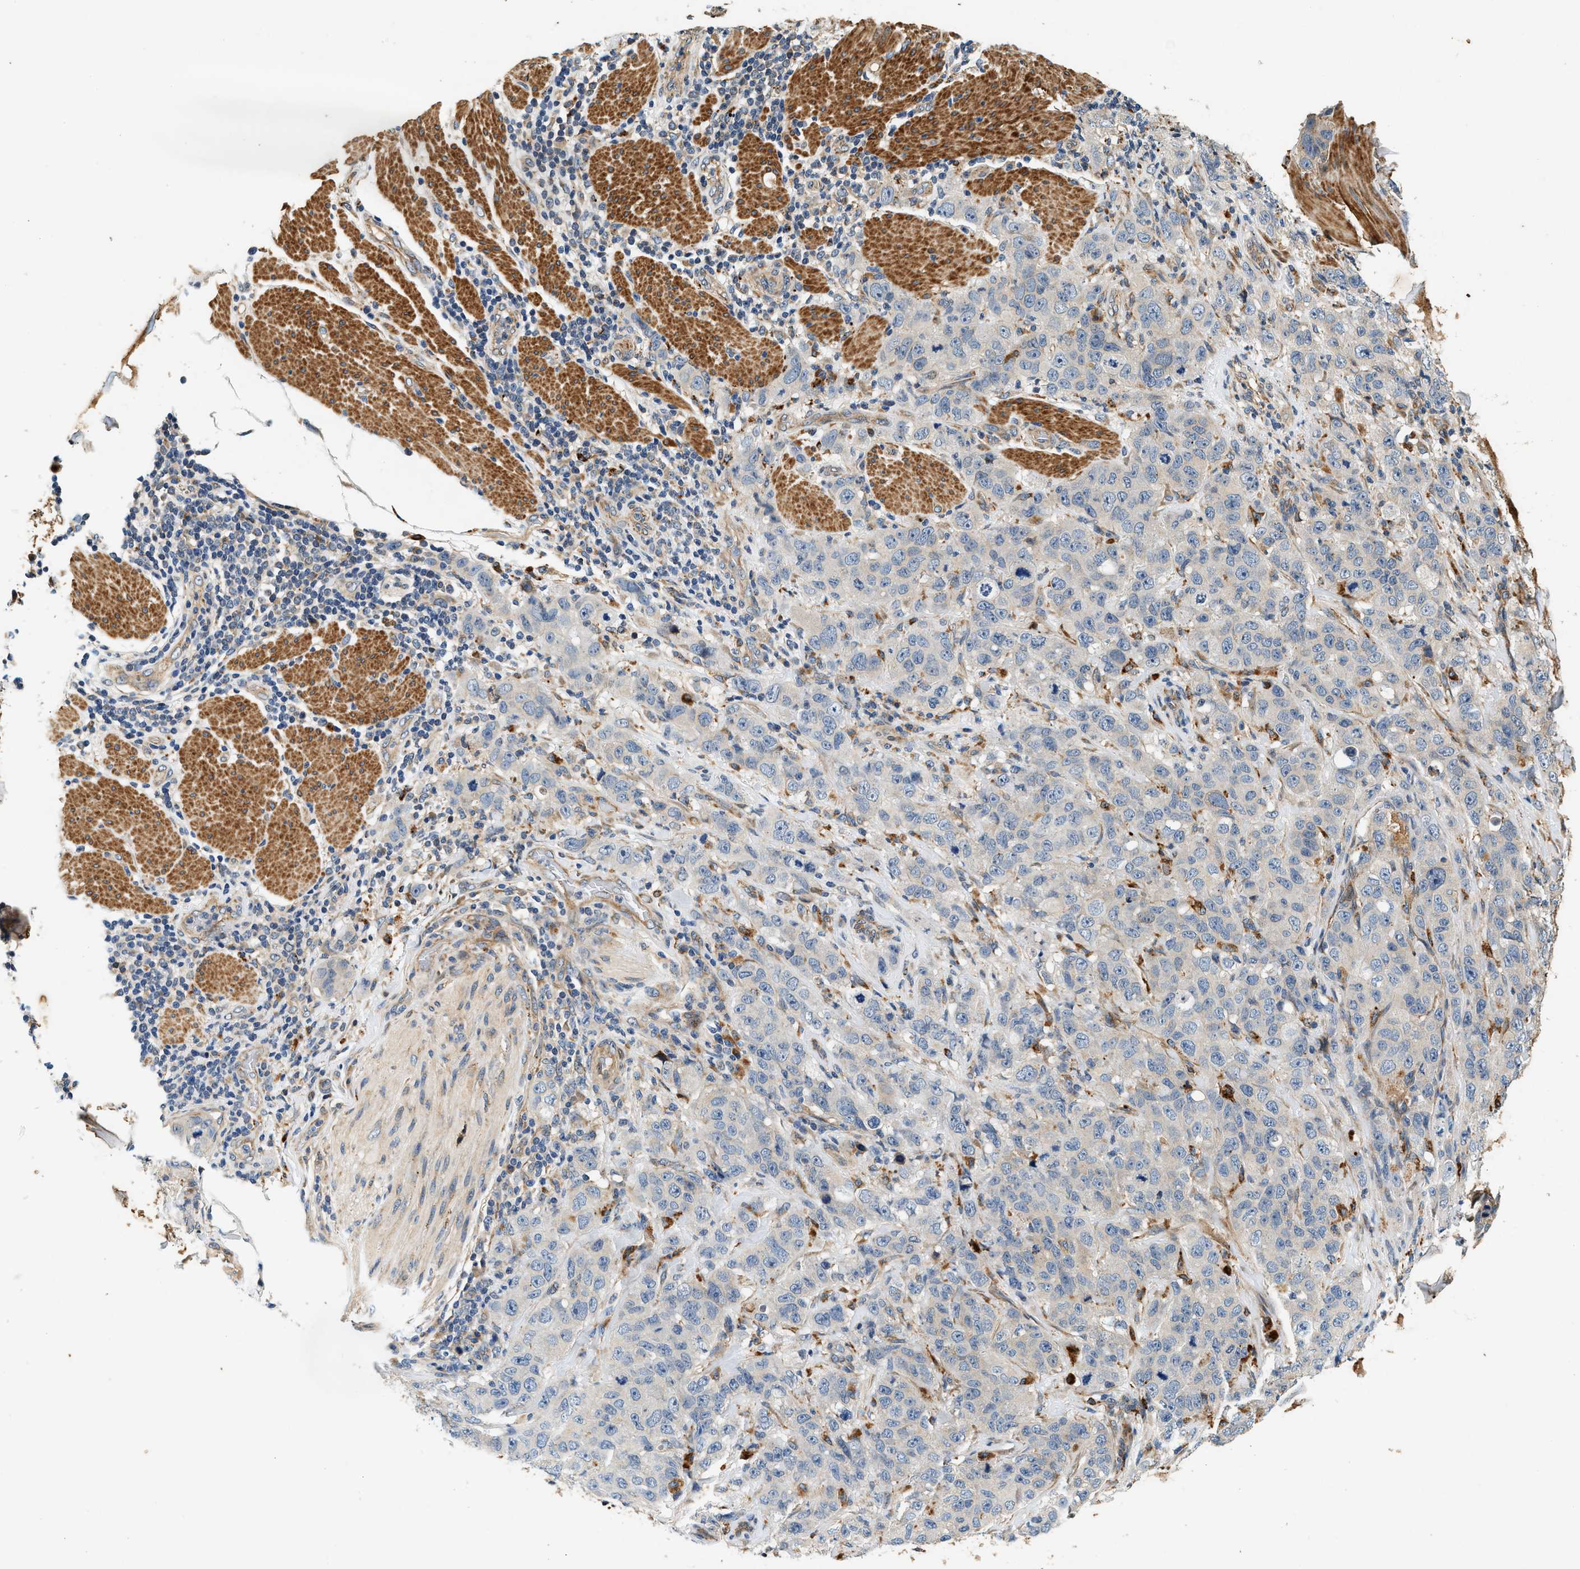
{"staining": {"intensity": "negative", "quantity": "none", "location": "none"}, "tissue": "stomach cancer", "cell_type": "Tumor cells", "image_type": "cancer", "snomed": [{"axis": "morphology", "description": "Adenocarcinoma, NOS"}, {"axis": "topography", "description": "Stomach"}], "caption": "Tumor cells show no significant positivity in stomach cancer (adenocarcinoma).", "gene": "DUSP10", "patient": {"sex": "male", "age": 48}}